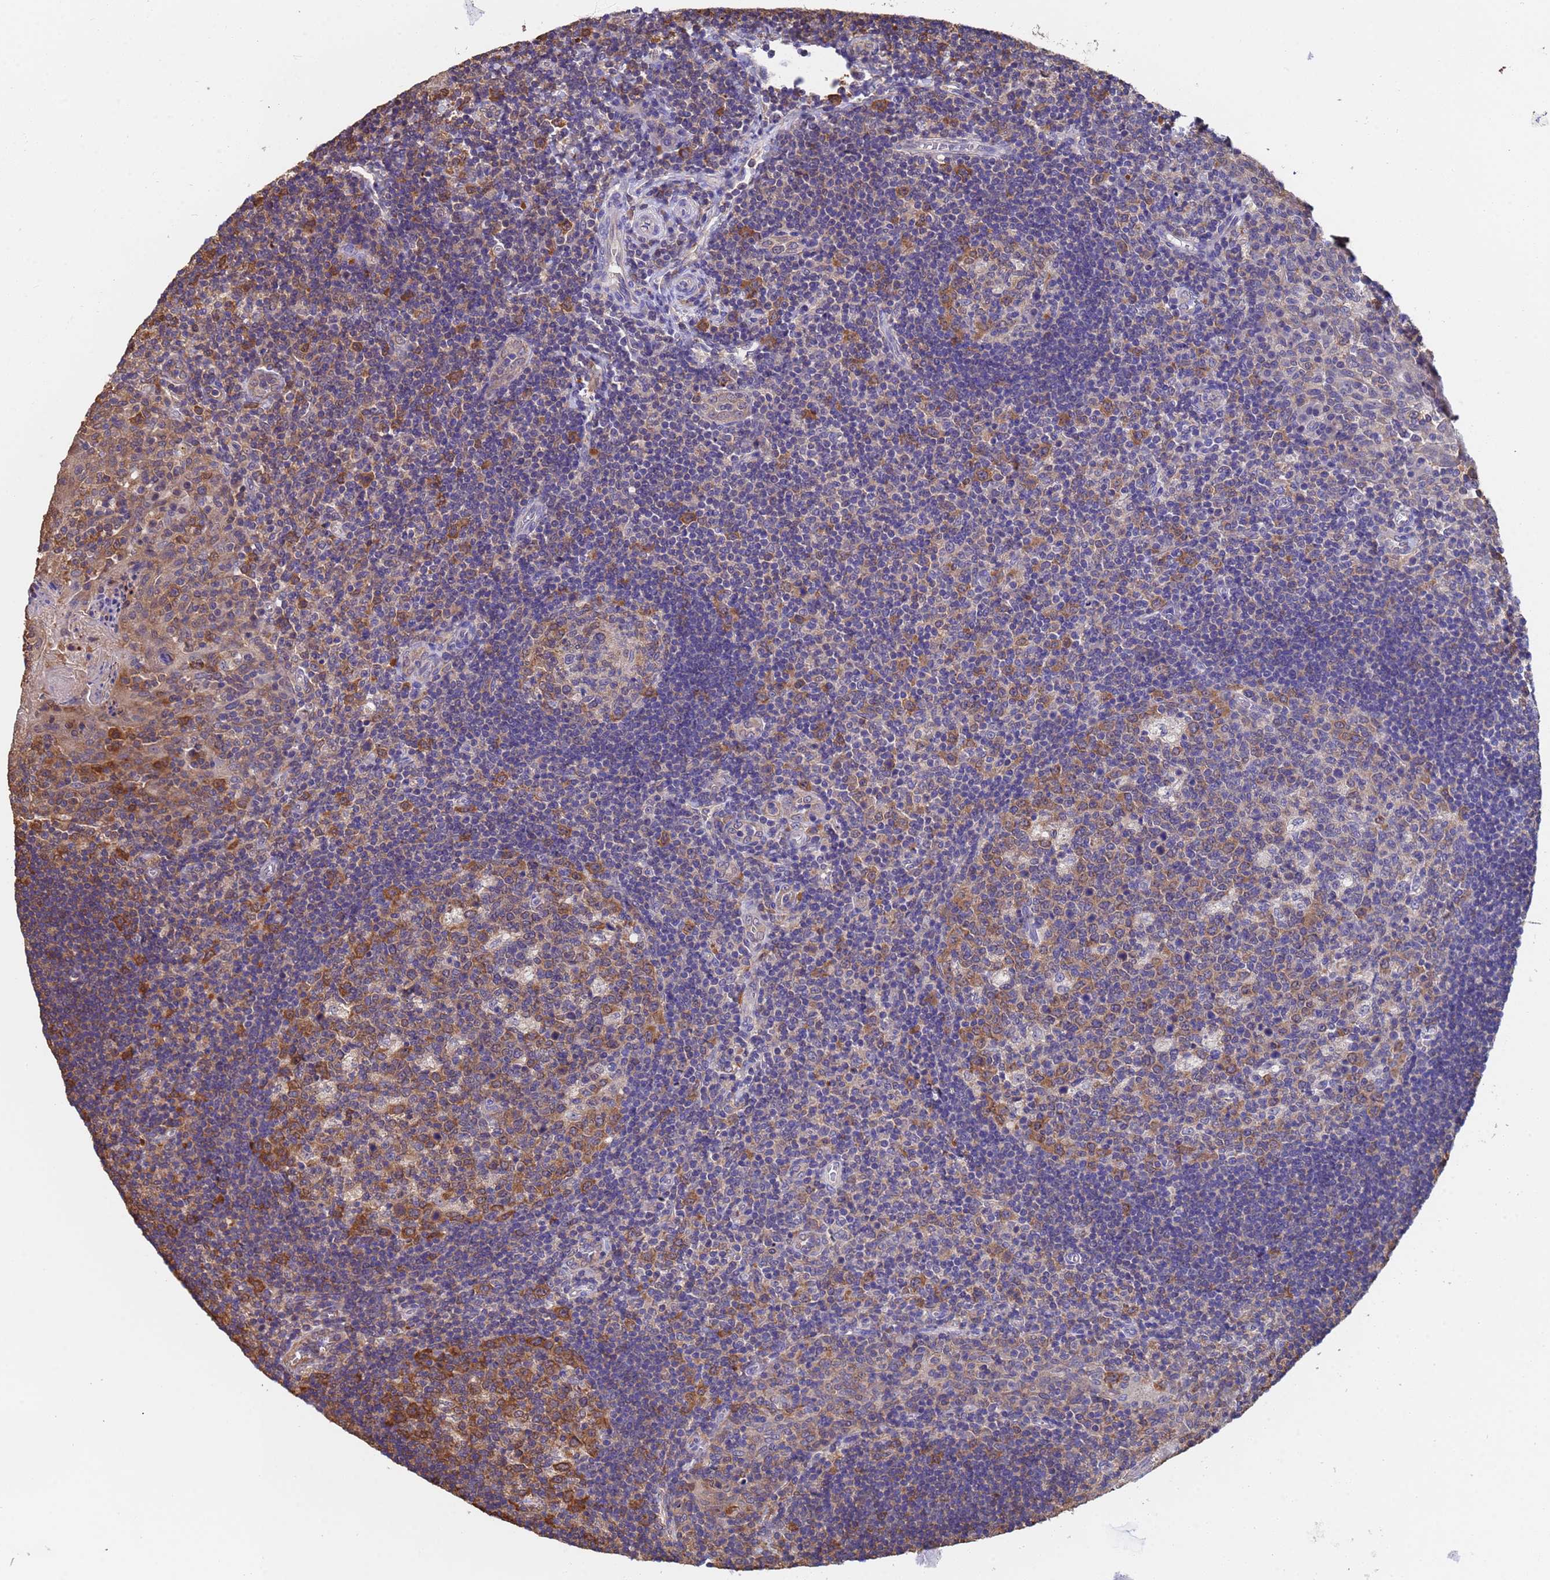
{"staining": {"intensity": "moderate", "quantity": "25%-75%", "location": "cytoplasmic/membranous"}, "tissue": "tonsil", "cell_type": "Germinal center cells", "image_type": "normal", "snomed": [{"axis": "morphology", "description": "Normal tissue, NOS"}, {"axis": "topography", "description": "Tonsil"}], "caption": "Benign tonsil displays moderate cytoplasmic/membranous staining in approximately 25%-75% of germinal center cells, visualized by immunohistochemistry. Using DAB (3,3'-diaminobenzidine) (brown) and hematoxylin (blue) stains, captured at high magnification using brightfield microscopy.", "gene": "FAM25A", "patient": {"sex": "male", "age": 17}}